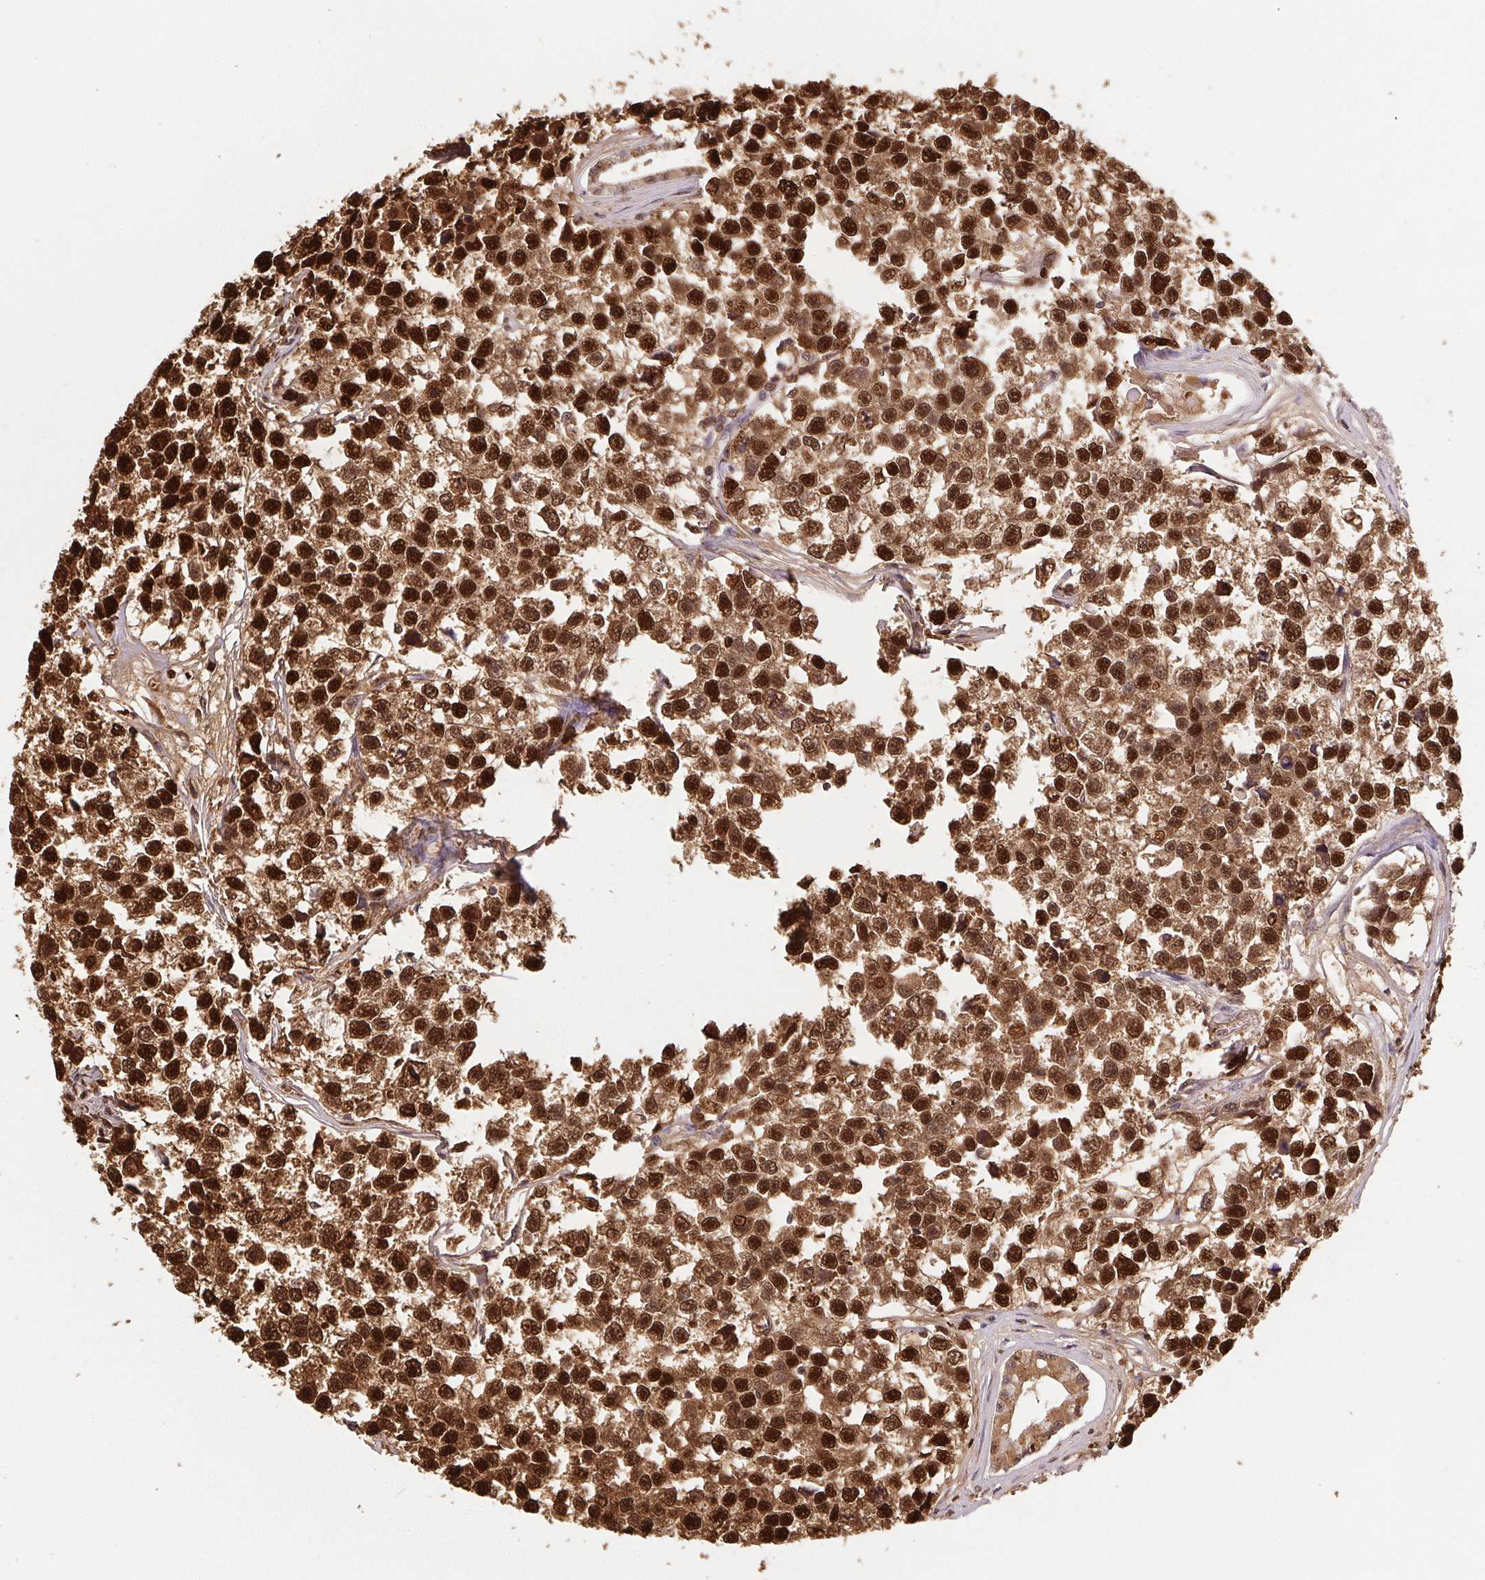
{"staining": {"intensity": "strong", "quantity": ">75%", "location": "cytoplasmic/membranous,nuclear"}, "tissue": "testis cancer", "cell_type": "Tumor cells", "image_type": "cancer", "snomed": [{"axis": "morphology", "description": "Seminoma, NOS"}, {"axis": "topography", "description": "Testis"}], "caption": "Testis cancer (seminoma) stained with a protein marker displays strong staining in tumor cells.", "gene": "SET", "patient": {"sex": "male", "age": 26}}